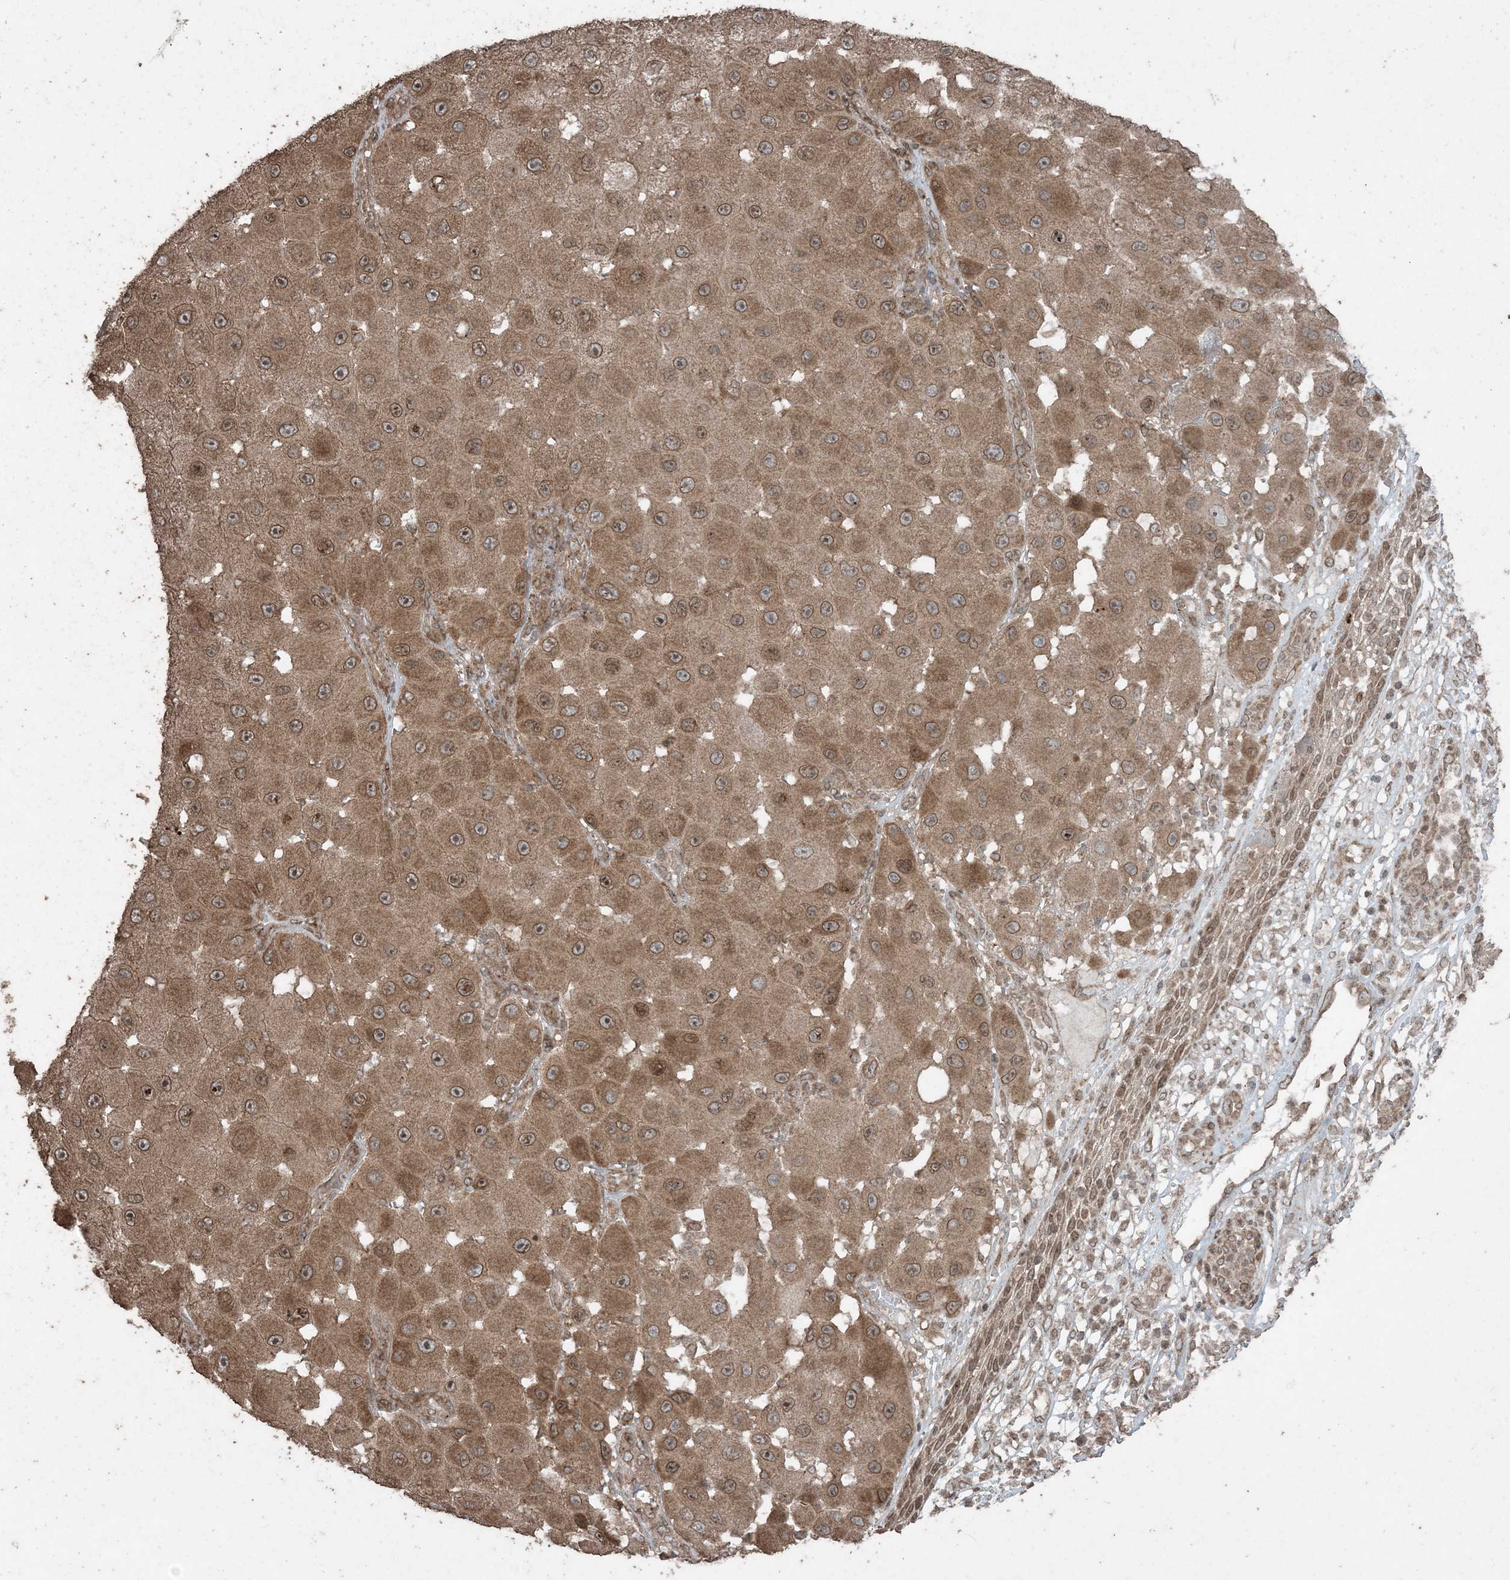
{"staining": {"intensity": "moderate", "quantity": ">75%", "location": "cytoplasmic/membranous,nuclear"}, "tissue": "melanoma", "cell_type": "Tumor cells", "image_type": "cancer", "snomed": [{"axis": "morphology", "description": "Malignant melanoma, NOS"}, {"axis": "topography", "description": "Skin"}], "caption": "A medium amount of moderate cytoplasmic/membranous and nuclear expression is present in about >75% of tumor cells in melanoma tissue.", "gene": "DDX19B", "patient": {"sex": "female", "age": 81}}